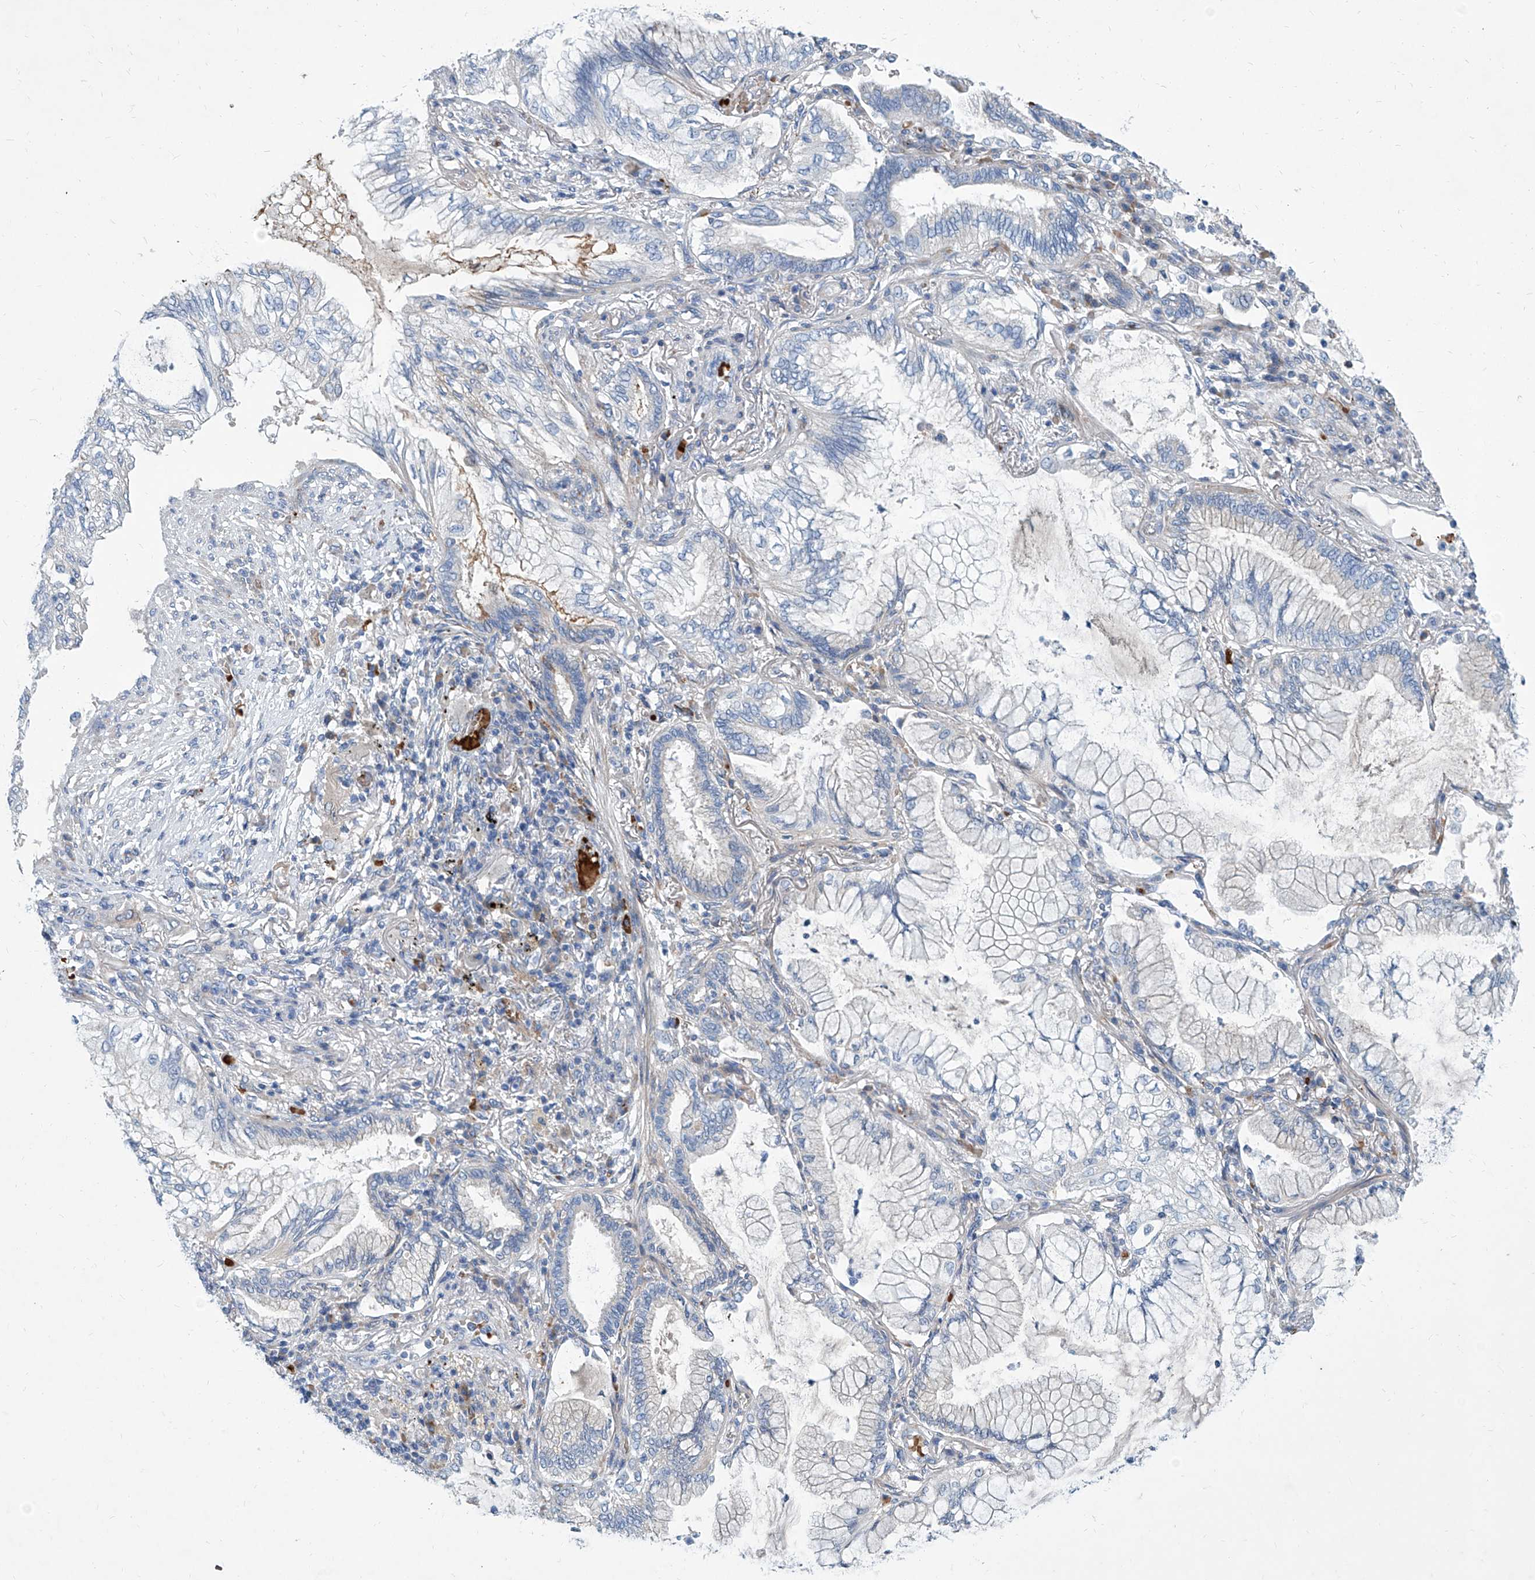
{"staining": {"intensity": "negative", "quantity": "none", "location": "none"}, "tissue": "lung cancer", "cell_type": "Tumor cells", "image_type": "cancer", "snomed": [{"axis": "morphology", "description": "Adenocarcinoma, NOS"}, {"axis": "topography", "description": "Lung"}], "caption": "This is an immunohistochemistry image of human adenocarcinoma (lung). There is no positivity in tumor cells.", "gene": "FPR2", "patient": {"sex": "female", "age": 70}}